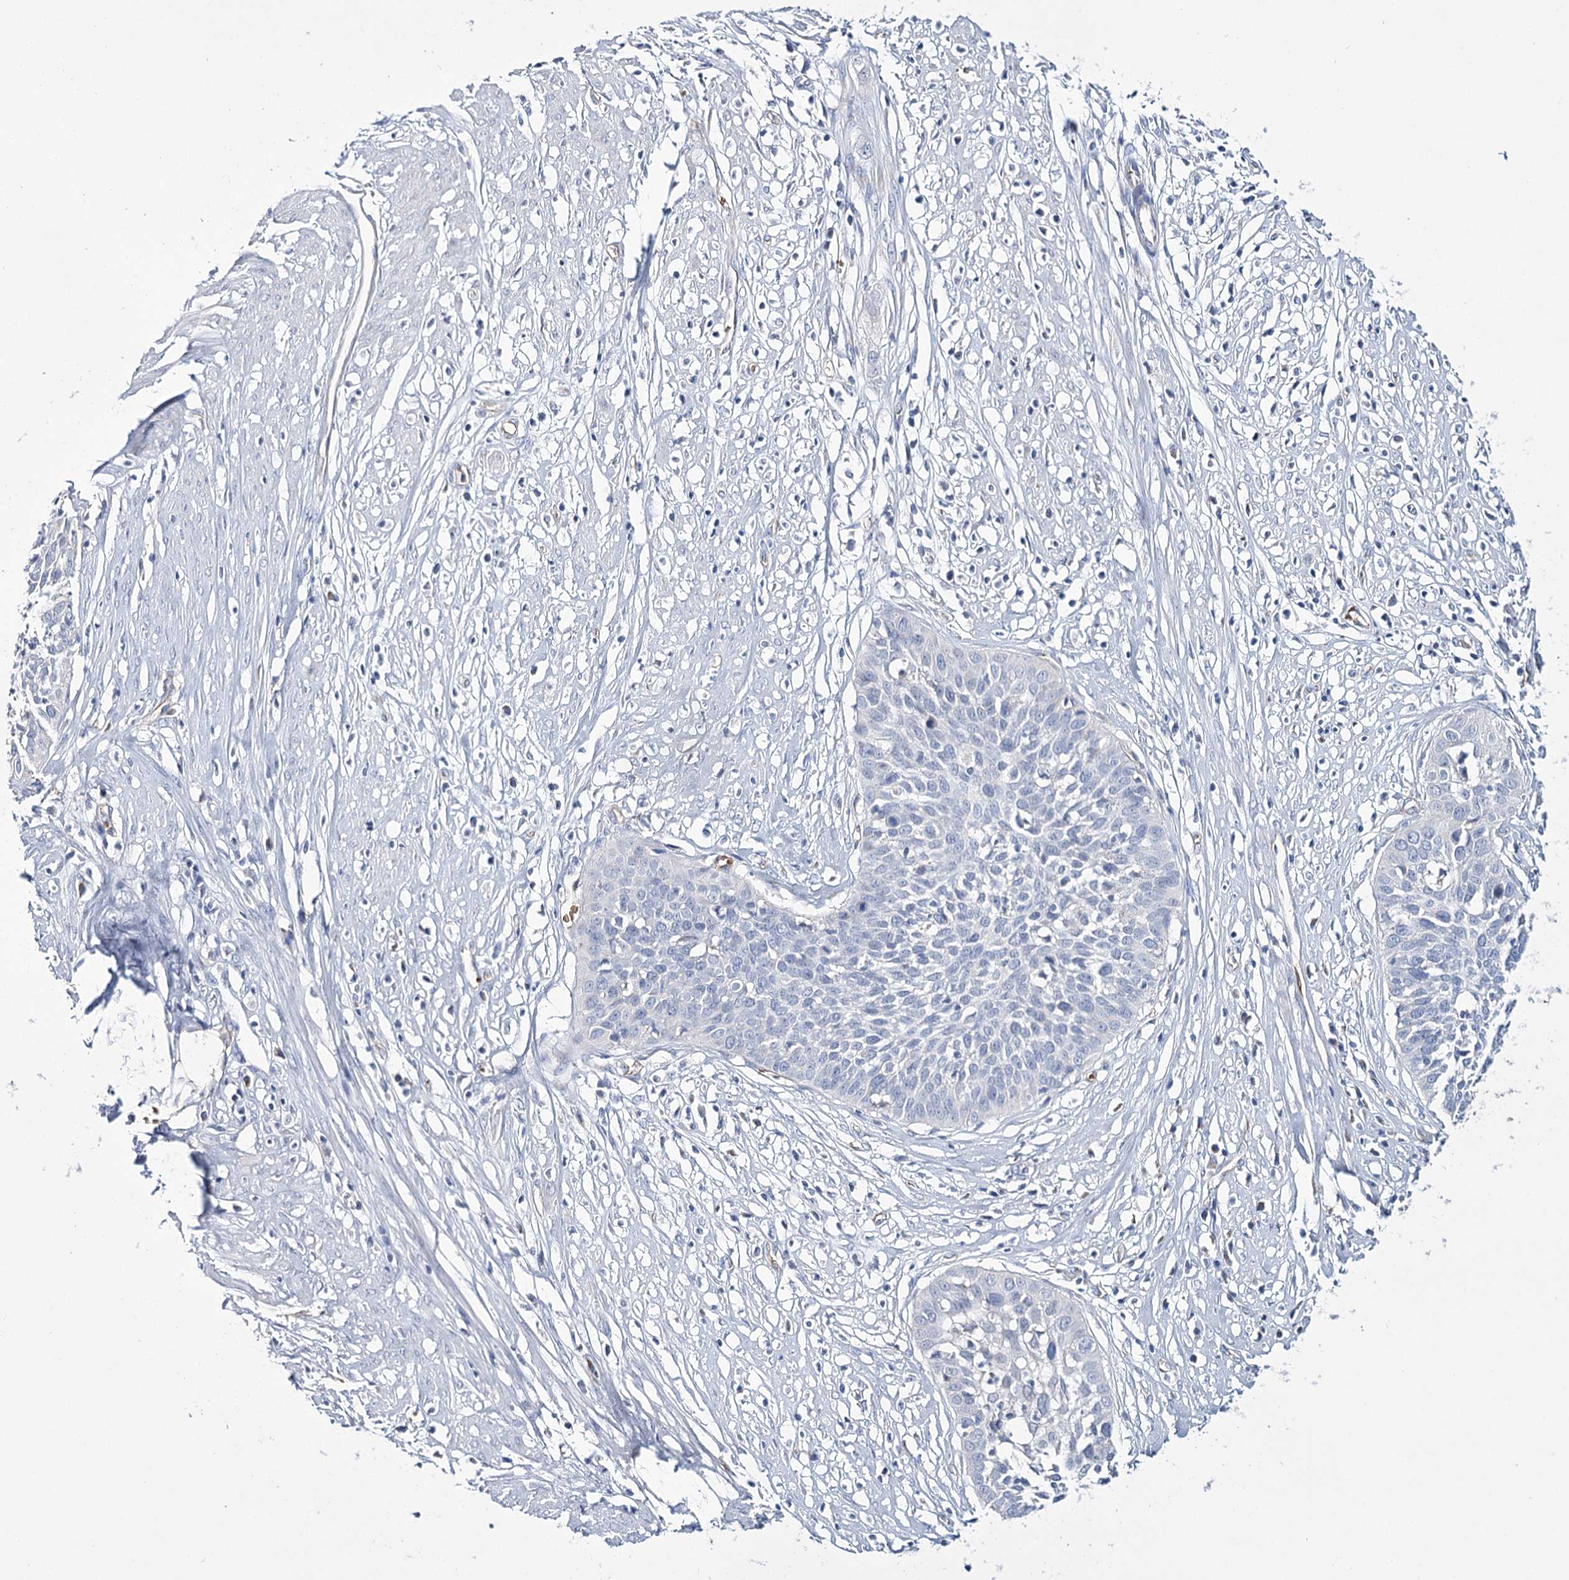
{"staining": {"intensity": "negative", "quantity": "none", "location": "none"}, "tissue": "cervical cancer", "cell_type": "Tumor cells", "image_type": "cancer", "snomed": [{"axis": "morphology", "description": "Squamous cell carcinoma, NOS"}, {"axis": "topography", "description": "Cervix"}], "caption": "Human cervical squamous cell carcinoma stained for a protein using immunohistochemistry (IHC) demonstrates no positivity in tumor cells.", "gene": "GBF1", "patient": {"sex": "female", "age": 34}}